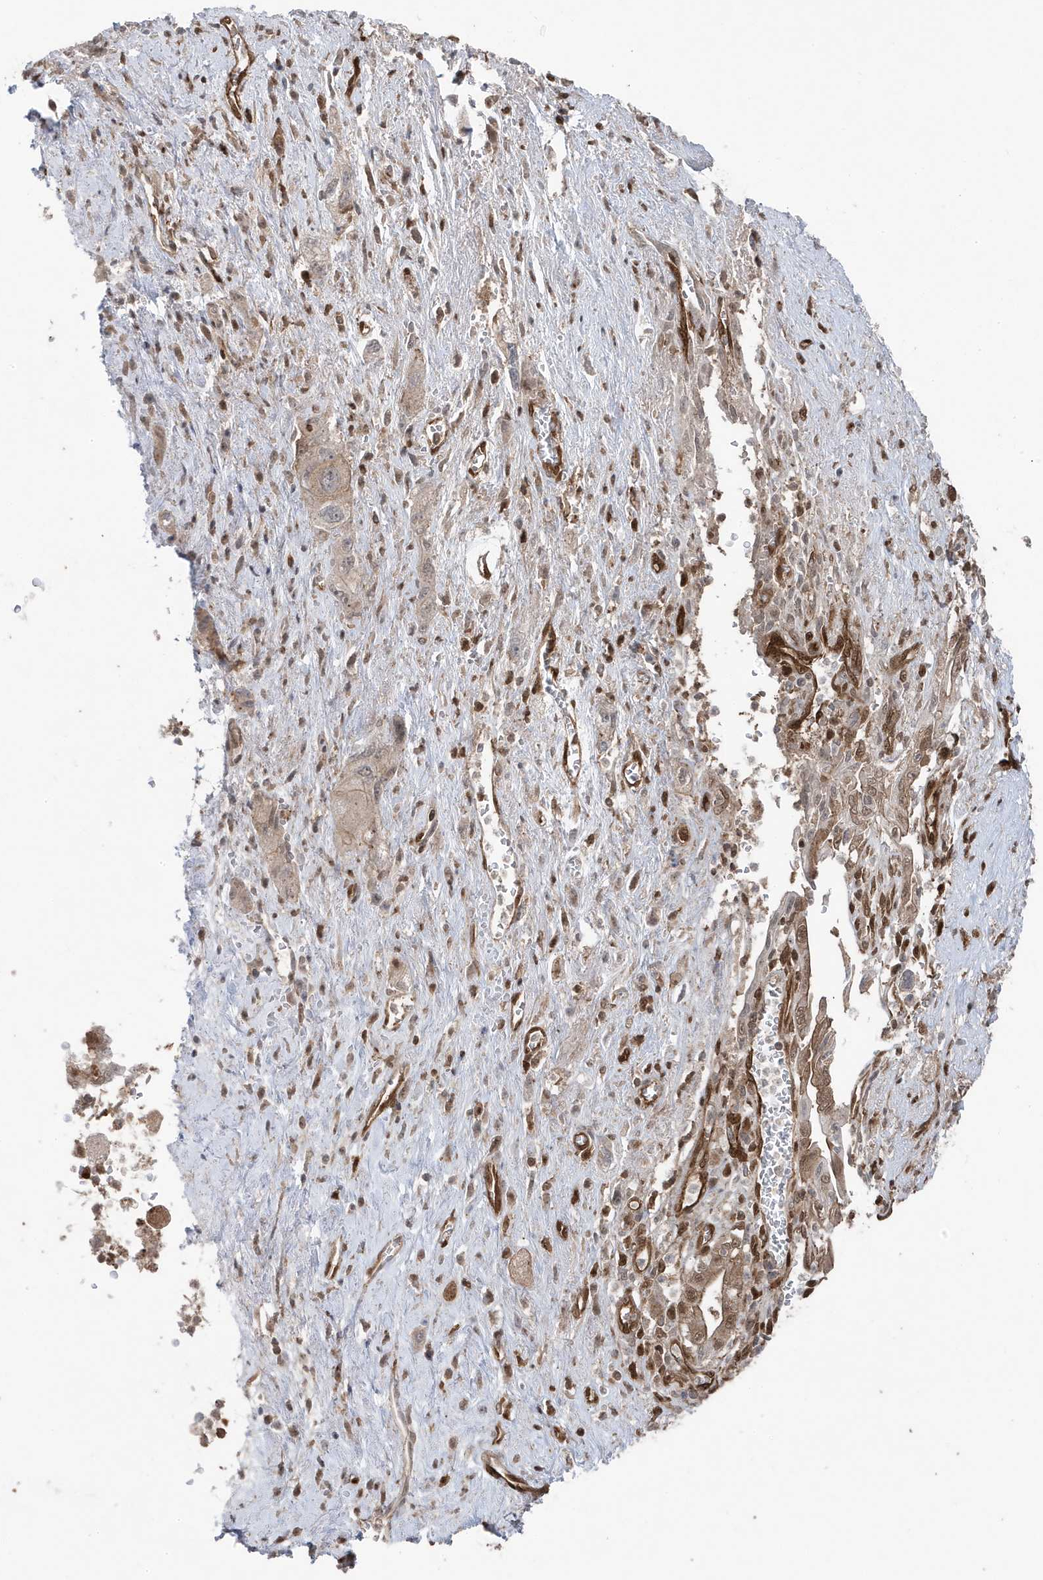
{"staining": {"intensity": "negative", "quantity": "none", "location": "none"}, "tissue": "pancreatic cancer", "cell_type": "Tumor cells", "image_type": "cancer", "snomed": [{"axis": "morphology", "description": "Adenocarcinoma, NOS"}, {"axis": "topography", "description": "Pancreas"}], "caption": "The micrograph reveals no significant positivity in tumor cells of pancreatic cancer (adenocarcinoma).", "gene": "MAPK1IP1L", "patient": {"sex": "female", "age": 73}}